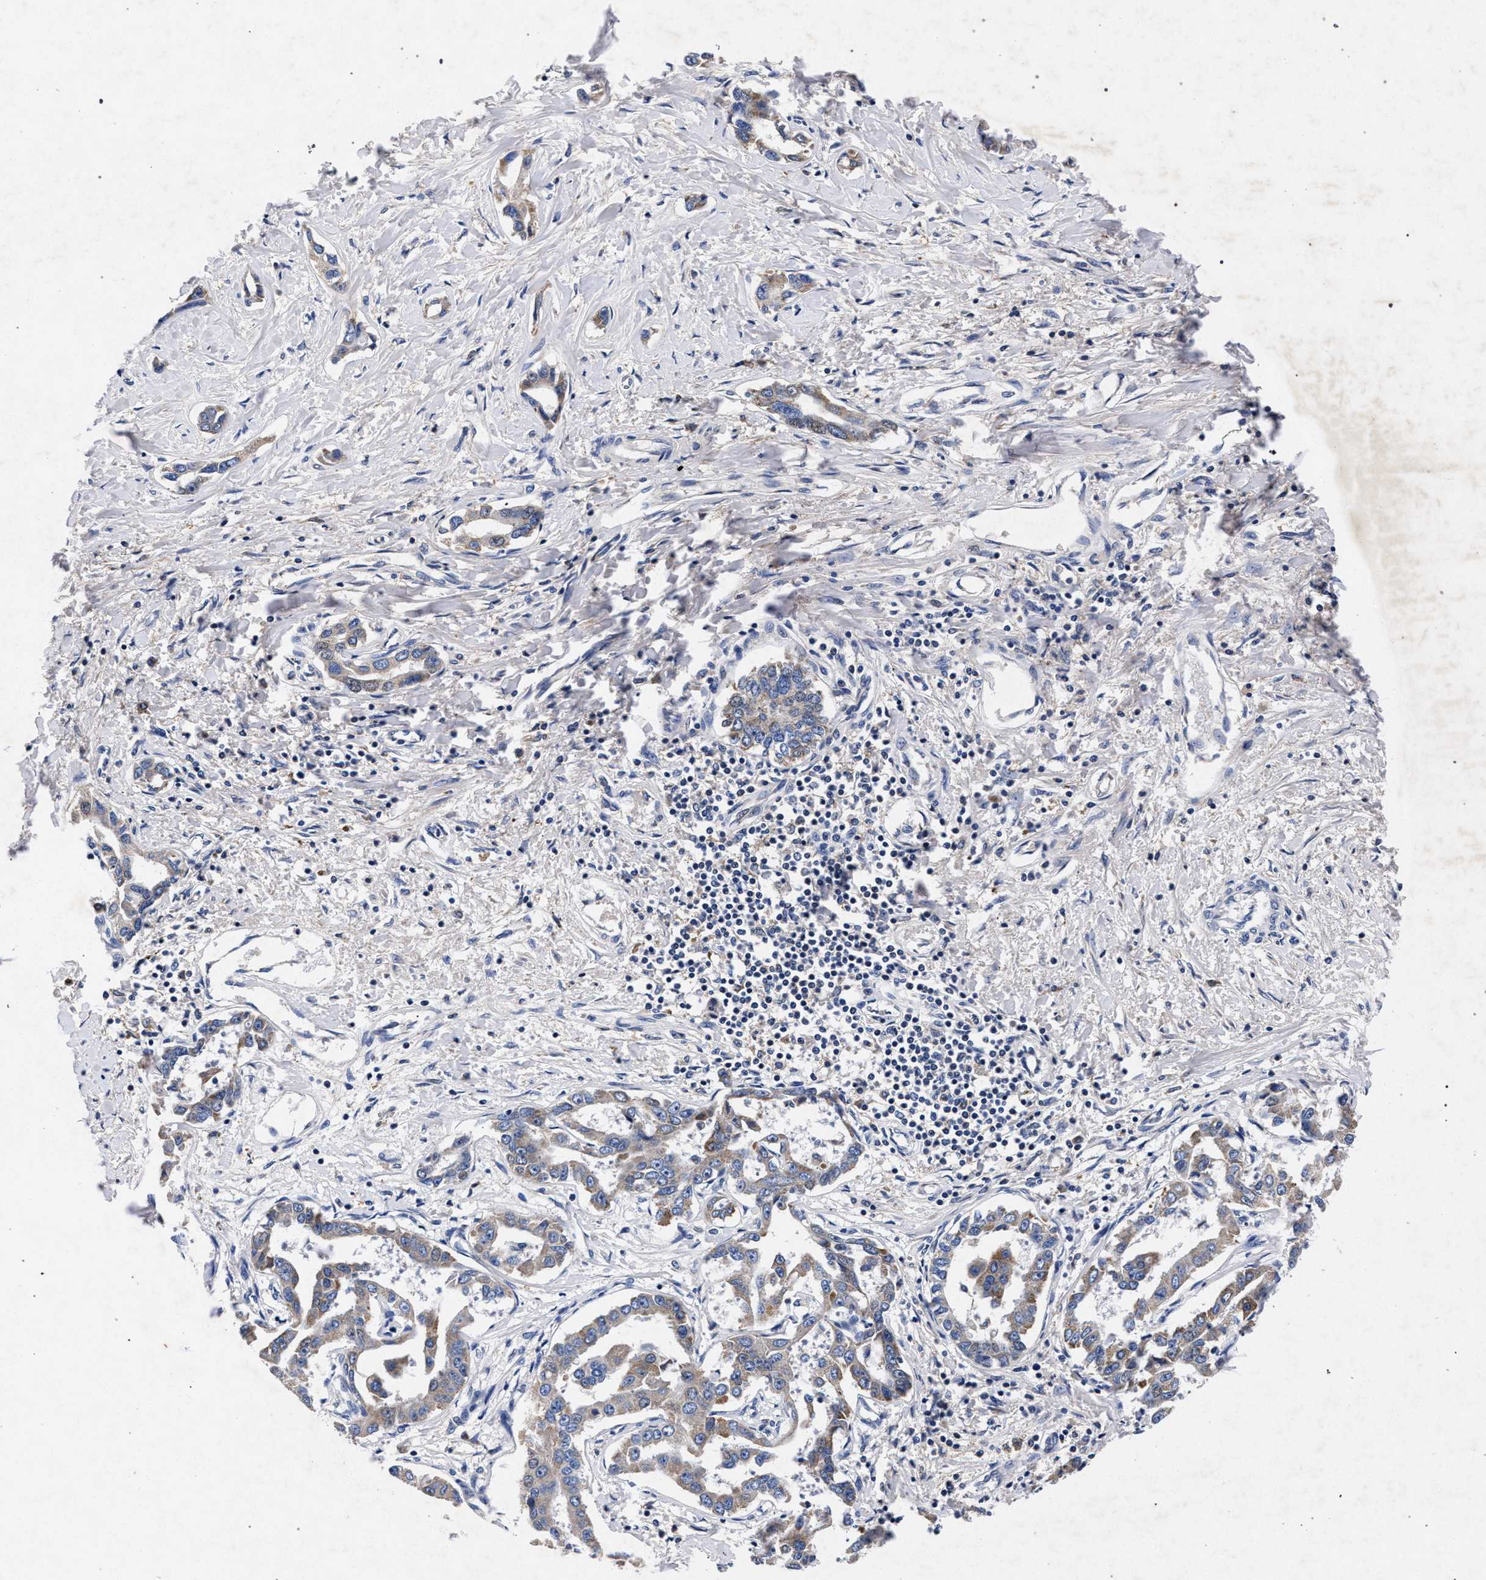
{"staining": {"intensity": "weak", "quantity": "25%-75%", "location": "cytoplasmic/membranous"}, "tissue": "liver cancer", "cell_type": "Tumor cells", "image_type": "cancer", "snomed": [{"axis": "morphology", "description": "Cholangiocarcinoma"}, {"axis": "topography", "description": "Liver"}], "caption": "Weak cytoplasmic/membranous staining for a protein is identified in approximately 25%-75% of tumor cells of liver cancer (cholangiocarcinoma) using immunohistochemistry (IHC).", "gene": "HSD17B14", "patient": {"sex": "male", "age": 59}}